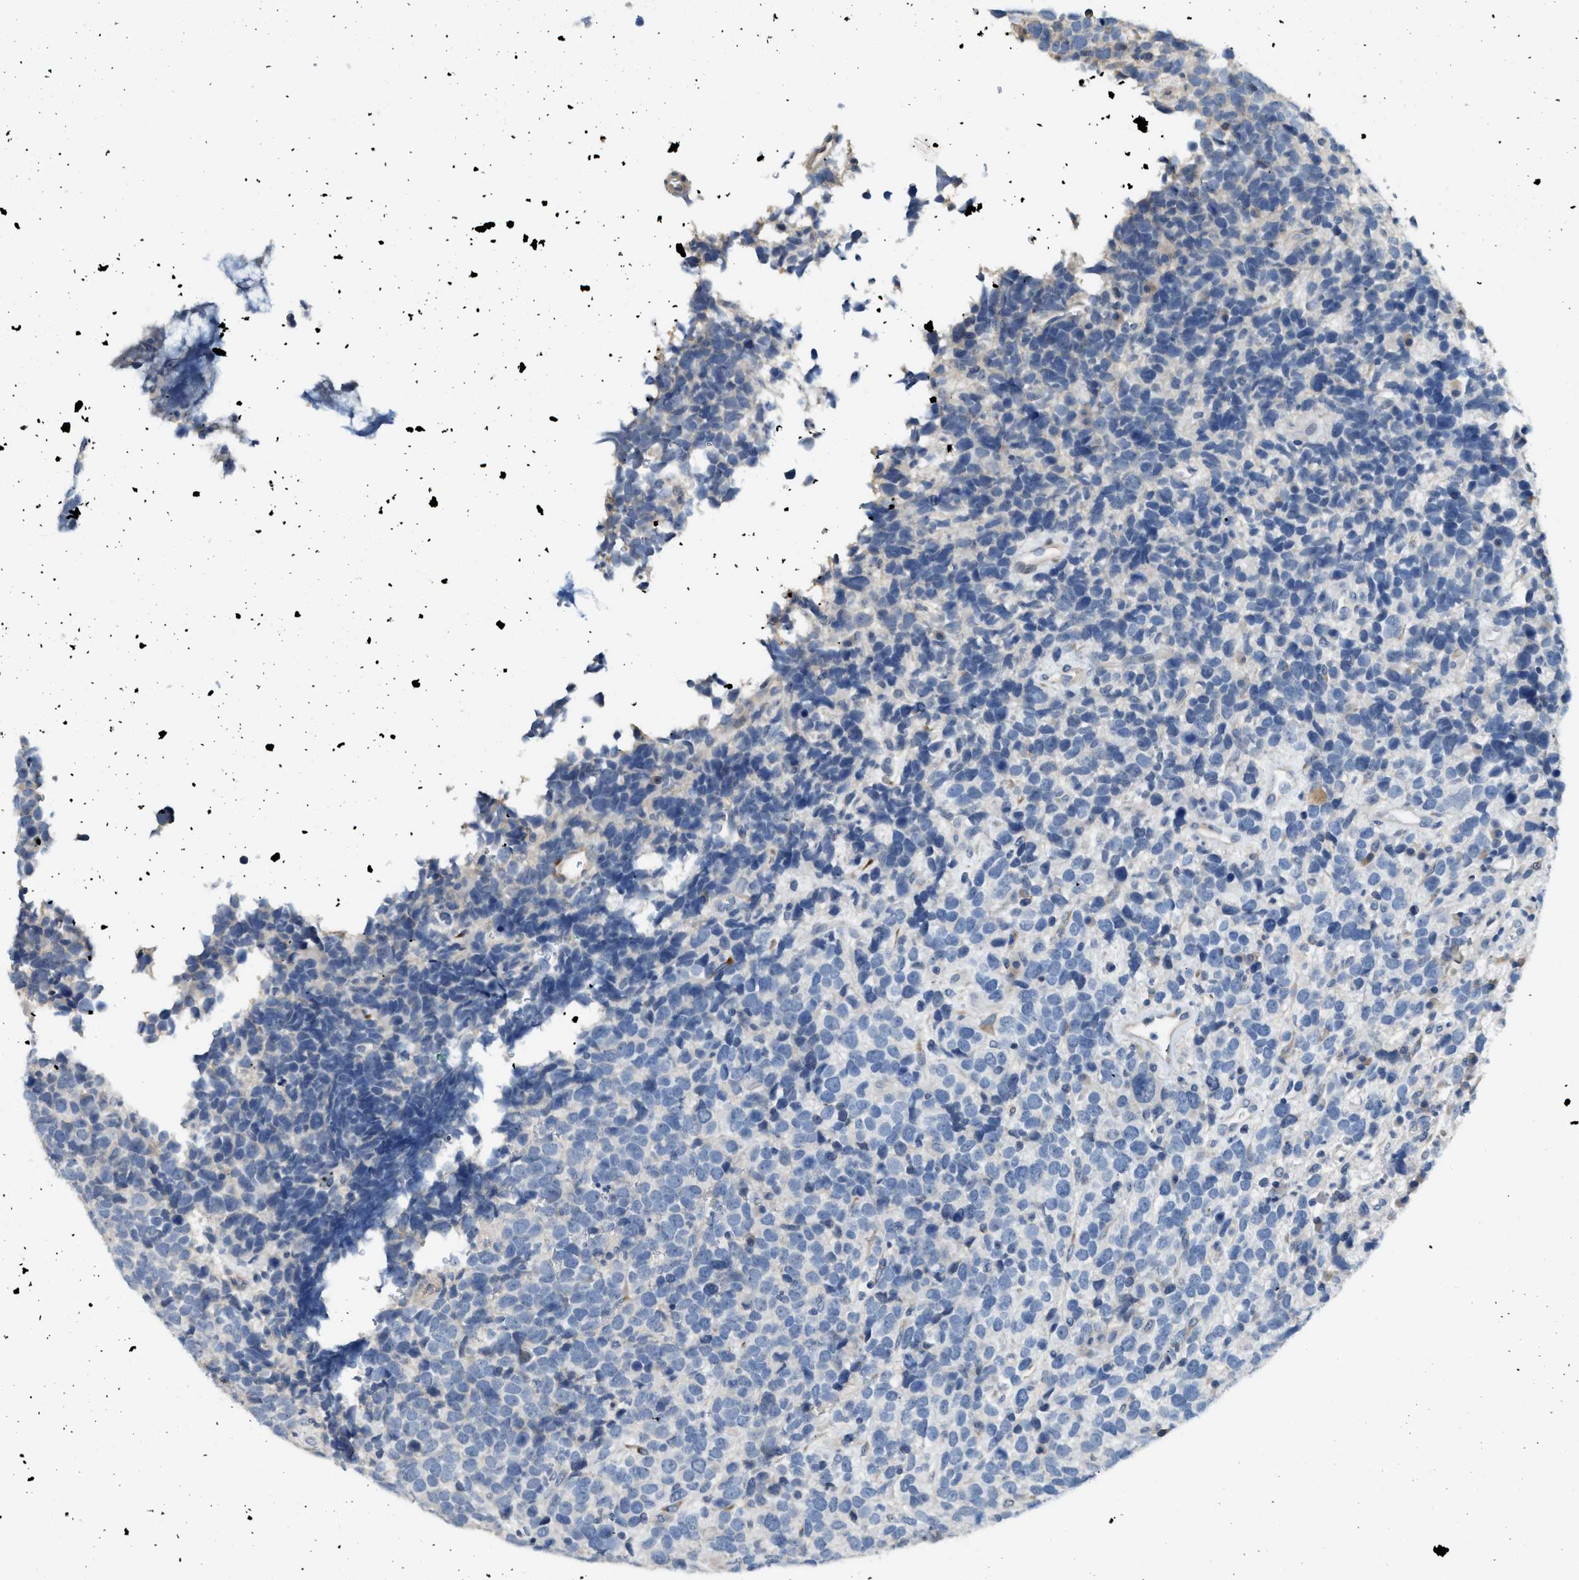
{"staining": {"intensity": "negative", "quantity": "none", "location": "none"}, "tissue": "urothelial cancer", "cell_type": "Tumor cells", "image_type": "cancer", "snomed": [{"axis": "morphology", "description": "Urothelial carcinoma, High grade"}, {"axis": "topography", "description": "Urinary bladder"}], "caption": "High-grade urothelial carcinoma stained for a protein using immunohistochemistry demonstrates no staining tumor cells.", "gene": "TMEM154", "patient": {"sex": "female", "age": 82}}